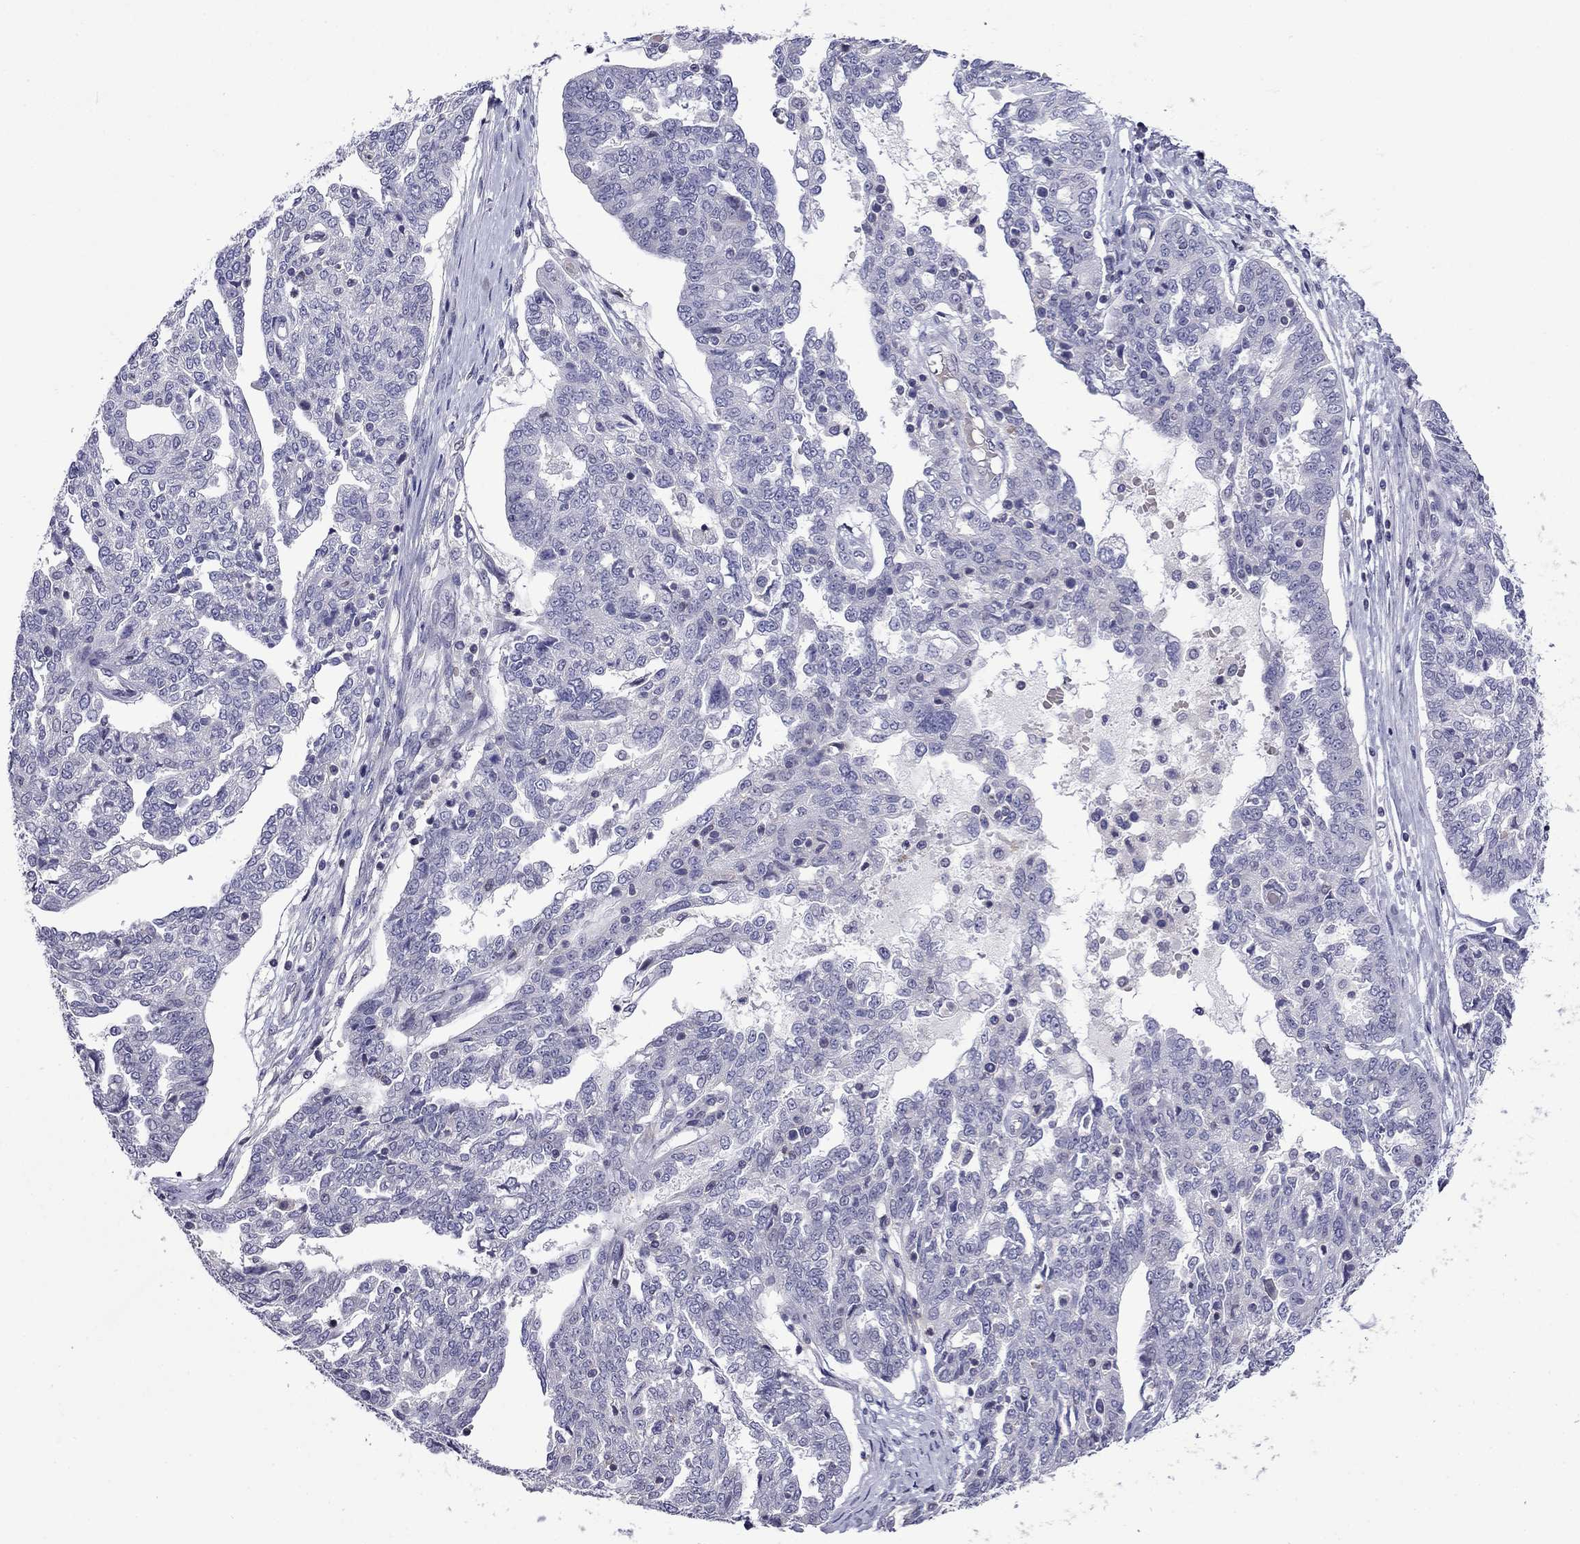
{"staining": {"intensity": "negative", "quantity": "none", "location": "none"}, "tissue": "ovarian cancer", "cell_type": "Tumor cells", "image_type": "cancer", "snomed": [{"axis": "morphology", "description": "Cystadenocarcinoma, serous, NOS"}, {"axis": "topography", "description": "Ovary"}], "caption": "The micrograph reveals no significant positivity in tumor cells of serous cystadenocarcinoma (ovarian).", "gene": "PRR18", "patient": {"sex": "female", "age": 67}}